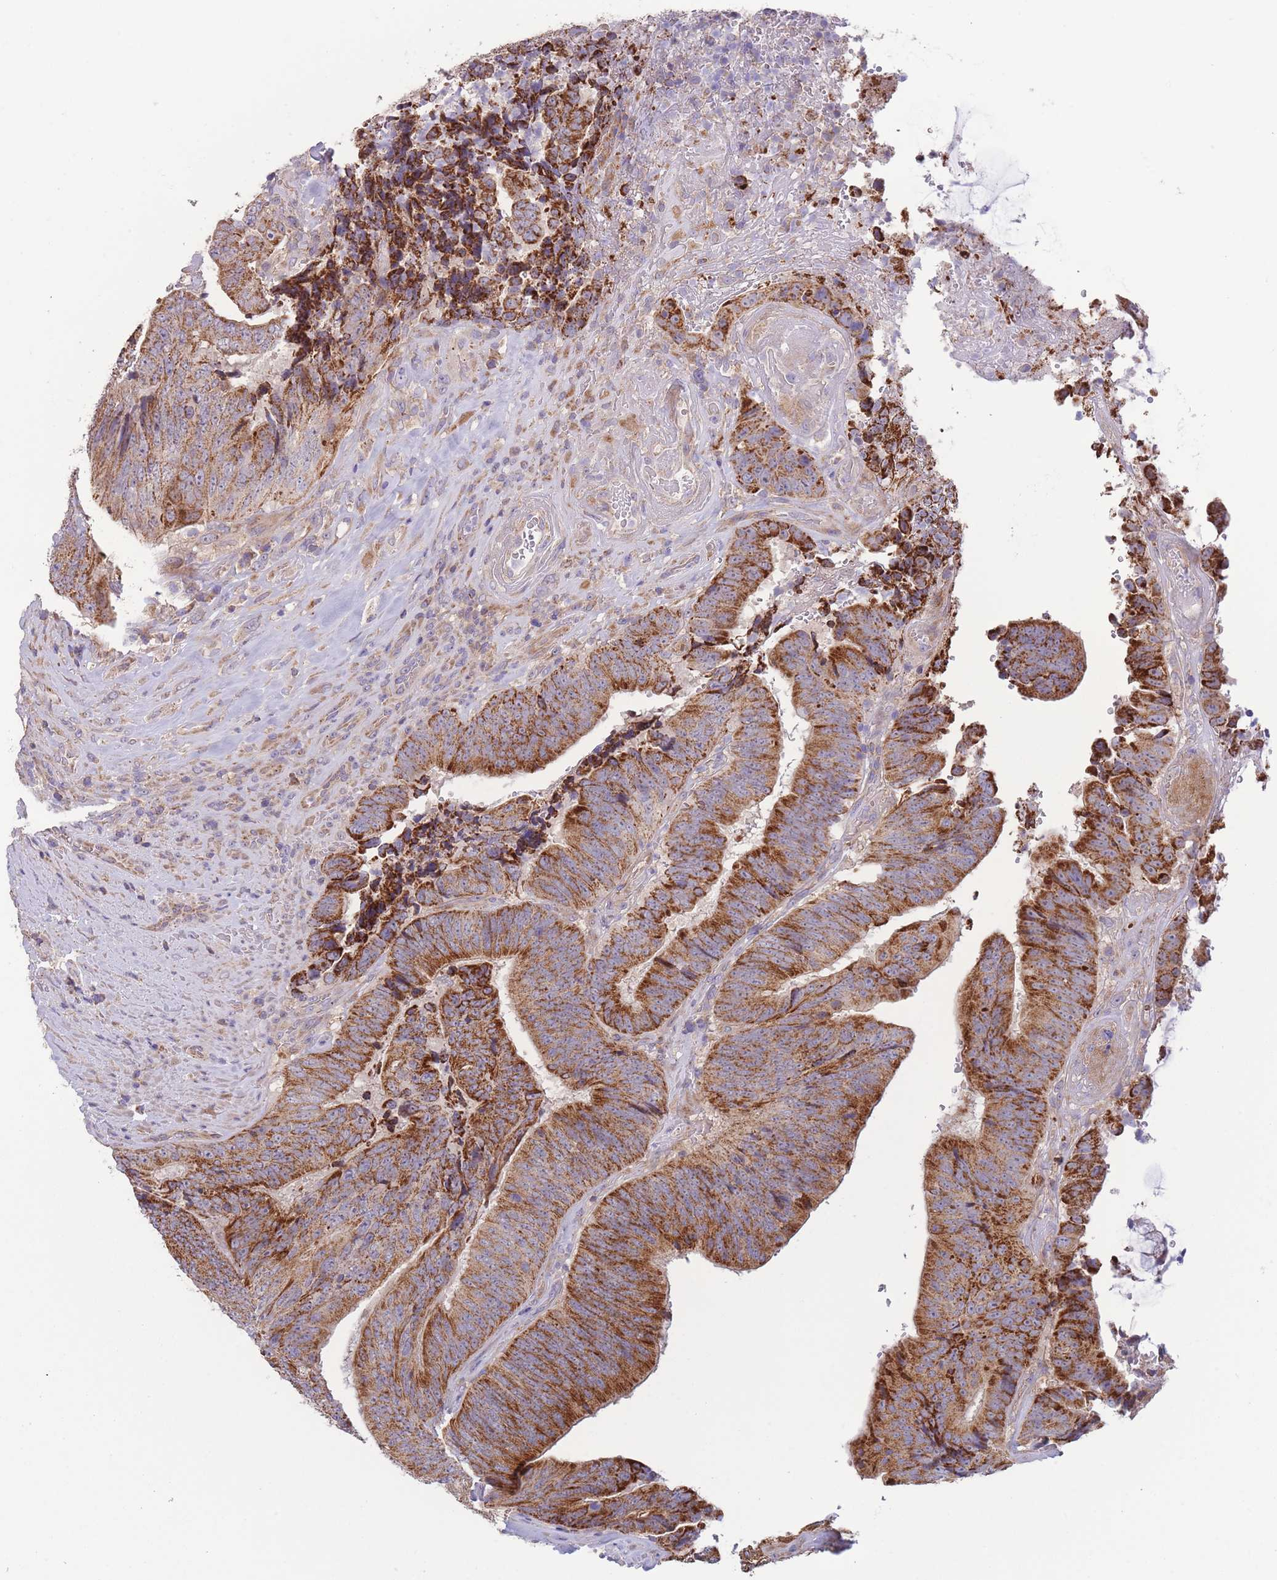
{"staining": {"intensity": "strong", "quantity": ">75%", "location": "cytoplasmic/membranous"}, "tissue": "colorectal cancer", "cell_type": "Tumor cells", "image_type": "cancer", "snomed": [{"axis": "morphology", "description": "Adenocarcinoma, NOS"}, {"axis": "topography", "description": "Rectum"}], "caption": "The immunohistochemical stain shows strong cytoplasmic/membranous staining in tumor cells of adenocarcinoma (colorectal) tissue. (DAB = brown stain, brightfield microscopy at high magnification).", "gene": "SLC25A42", "patient": {"sex": "male", "age": 72}}